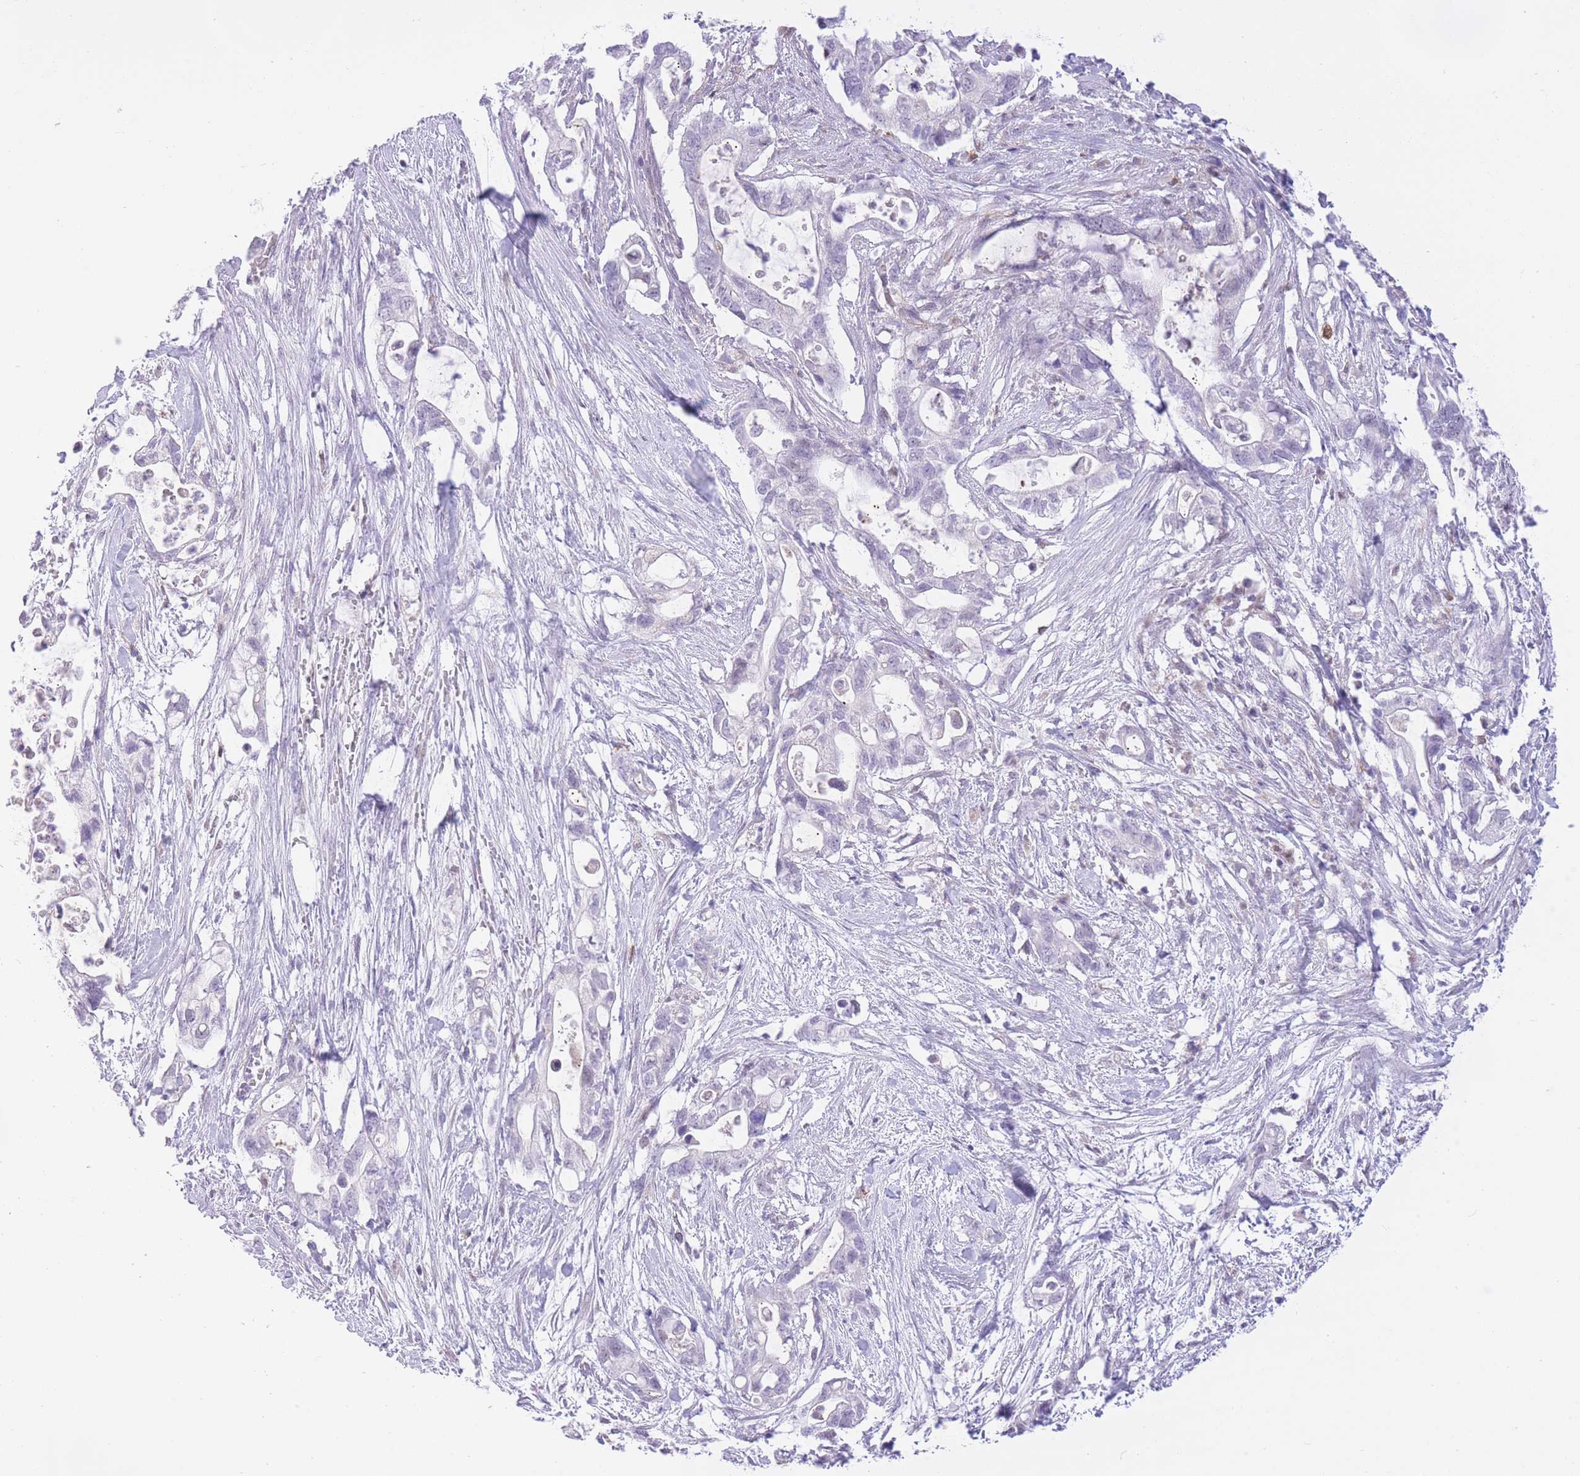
{"staining": {"intensity": "negative", "quantity": "none", "location": "none"}, "tissue": "pancreatic cancer", "cell_type": "Tumor cells", "image_type": "cancer", "snomed": [{"axis": "morphology", "description": "Adenocarcinoma, NOS"}, {"axis": "topography", "description": "Pancreas"}], "caption": "Human pancreatic cancer stained for a protein using IHC demonstrates no staining in tumor cells.", "gene": "MEIOSIN", "patient": {"sex": "female", "age": 72}}